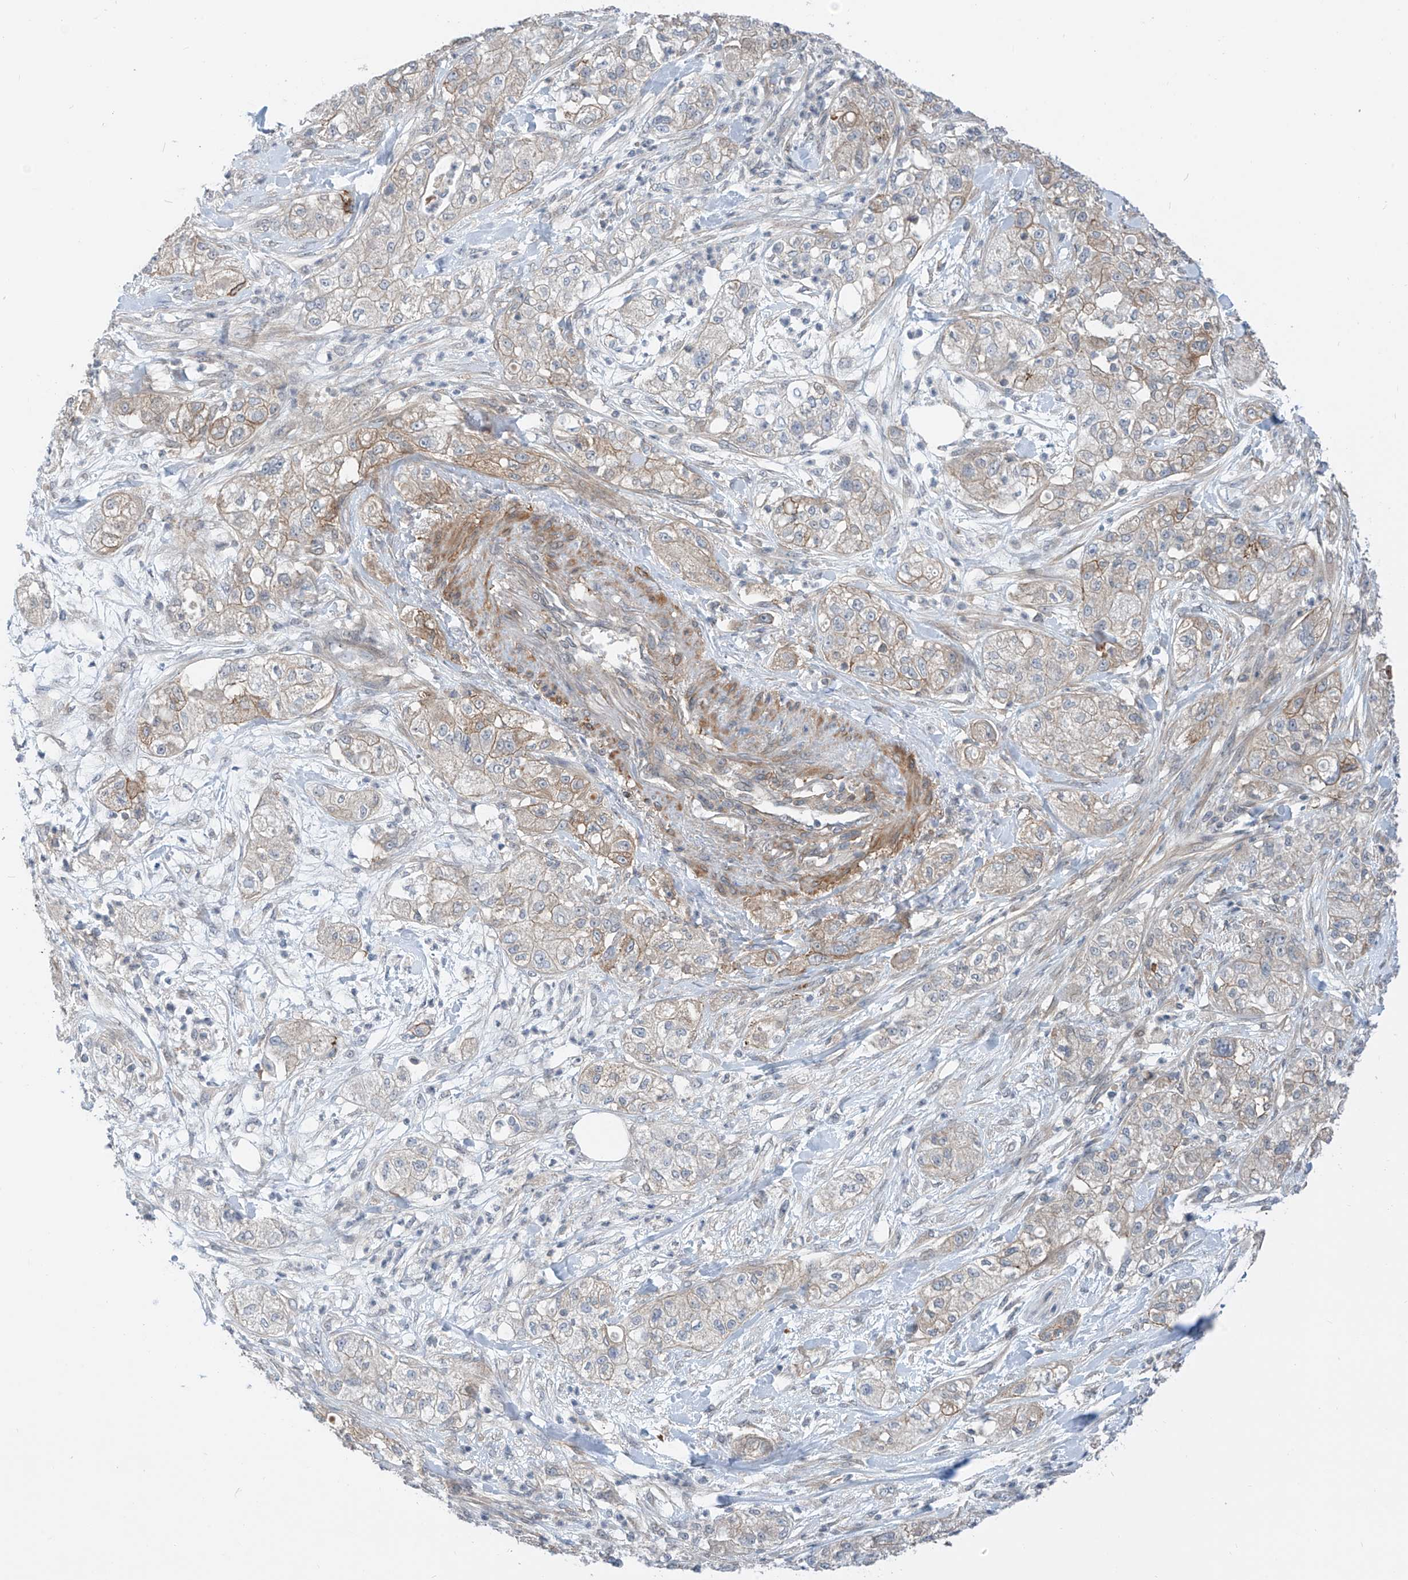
{"staining": {"intensity": "weak", "quantity": "<25%", "location": "cytoplasmic/membranous"}, "tissue": "pancreatic cancer", "cell_type": "Tumor cells", "image_type": "cancer", "snomed": [{"axis": "morphology", "description": "Adenocarcinoma, NOS"}, {"axis": "topography", "description": "Pancreas"}], "caption": "Adenocarcinoma (pancreatic) stained for a protein using IHC displays no expression tumor cells.", "gene": "ABLIM2", "patient": {"sex": "female", "age": 78}}